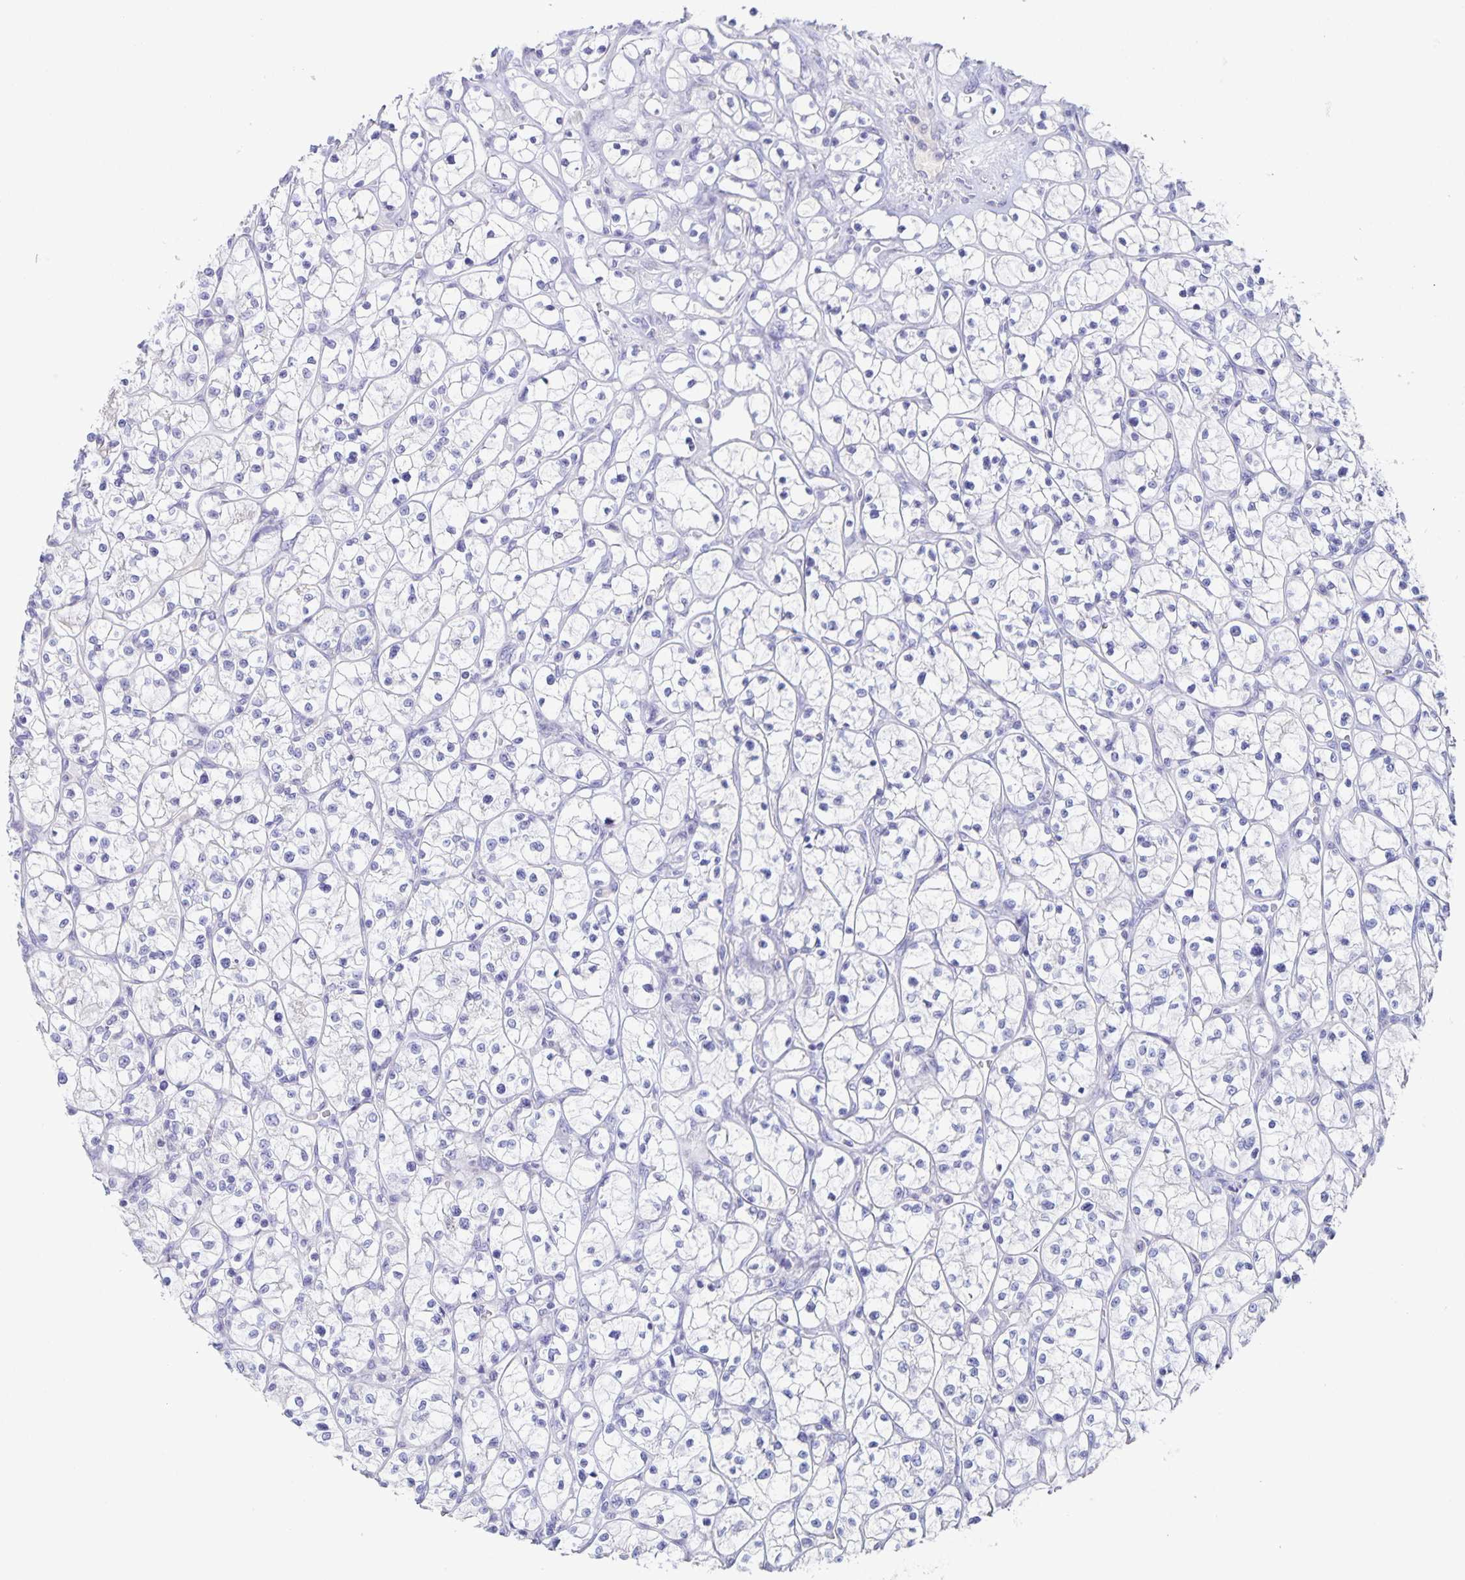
{"staining": {"intensity": "negative", "quantity": "none", "location": "none"}, "tissue": "renal cancer", "cell_type": "Tumor cells", "image_type": "cancer", "snomed": [{"axis": "morphology", "description": "Adenocarcinoma, NOS"}, {"axis": "topography", "description": "Kidney"}], "caption": "Immunohistochemistry (IHC) of human renal cancer reveals no staining in tumor cells.", "gene": "RPL36A", "patient": {"sex": "female", "age": 64}}